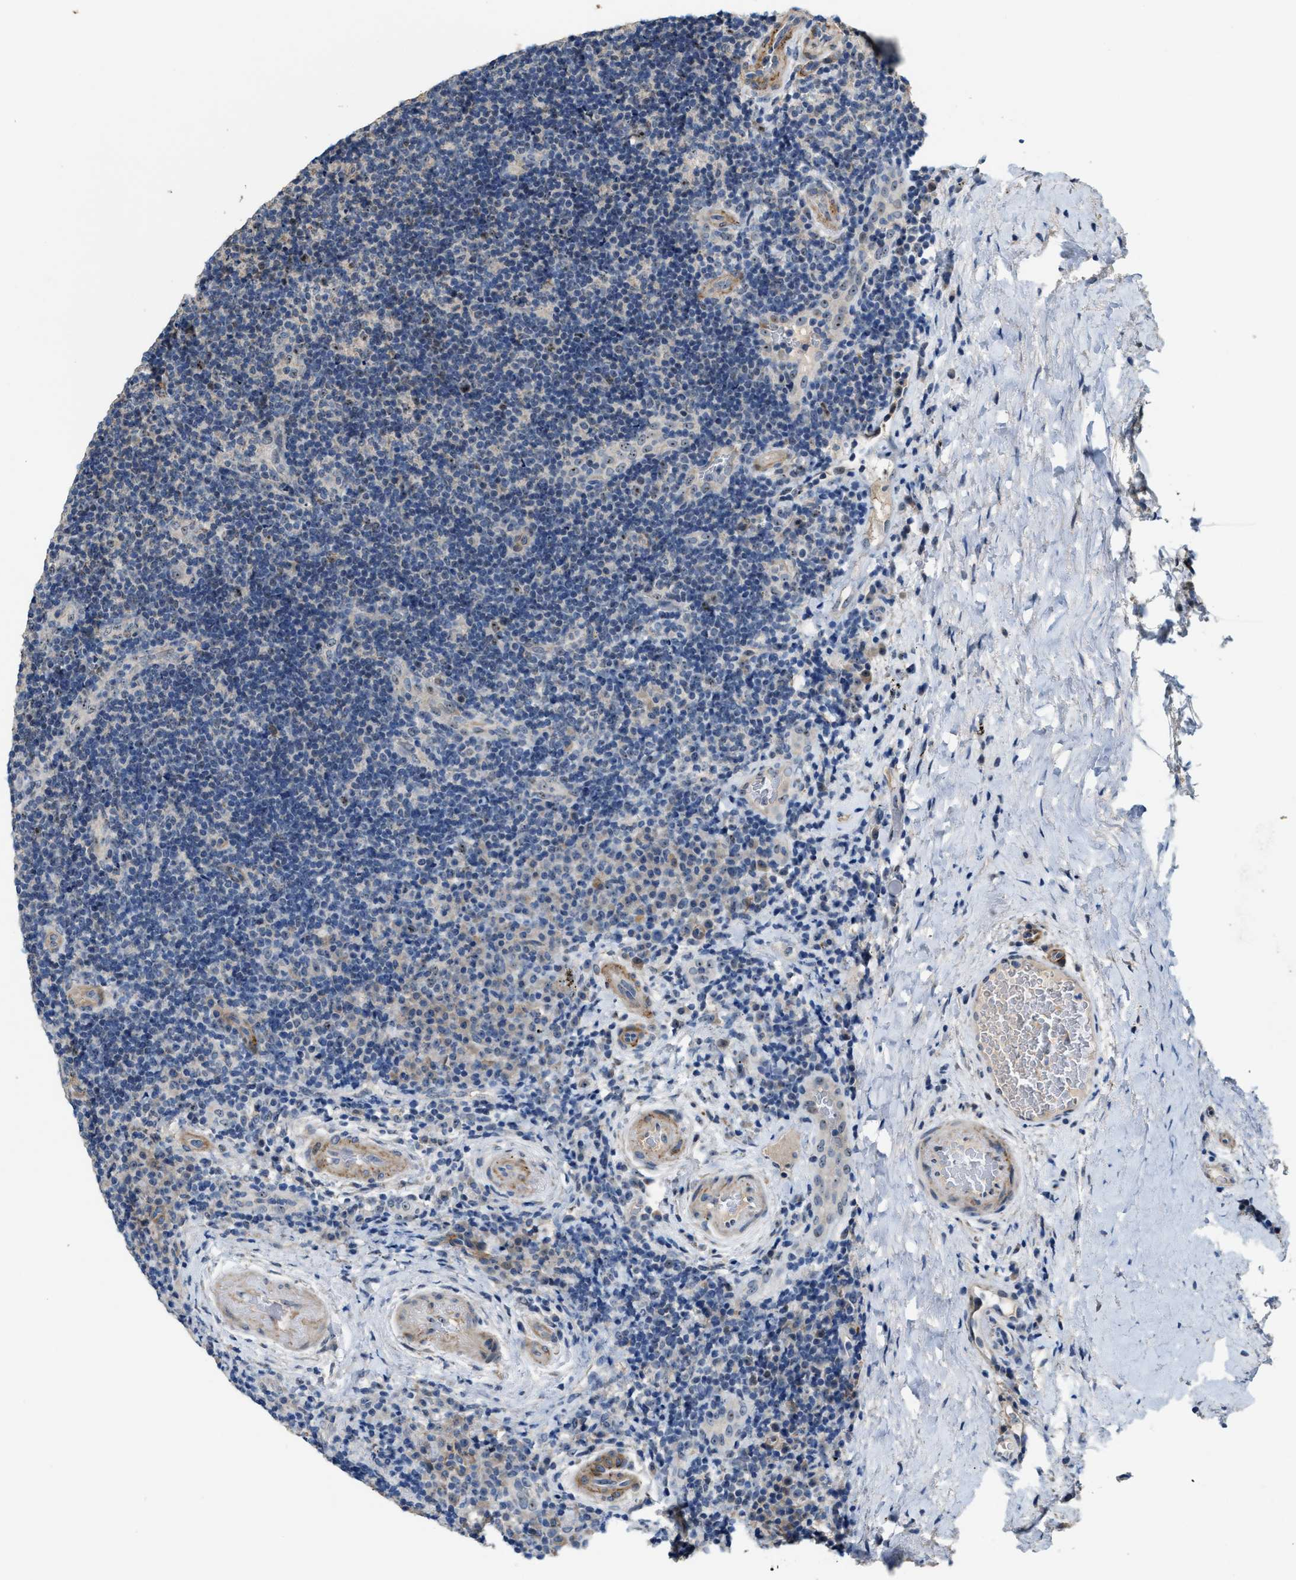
{"staining": {"intensity": "negative", "quantity": "none", "location": "none"}, "tissue": "lymphoma", "cell_type": "Tumor cells", "image_type": "cancer", "snomed": [{"axis": "morphology", "description": "Malignant lymphoma, non-Hodgkin's type, High grade"}, {"axis": "topography", "description": "Tonsil"}], "caption": "A histopathology image of human lymphoma is negative for staining in tumor cells. (DAB immunohistochemistry (IHC), high magnification).", "gene": "ZNF783", "patient": {"sex": "female", "age": 36}}